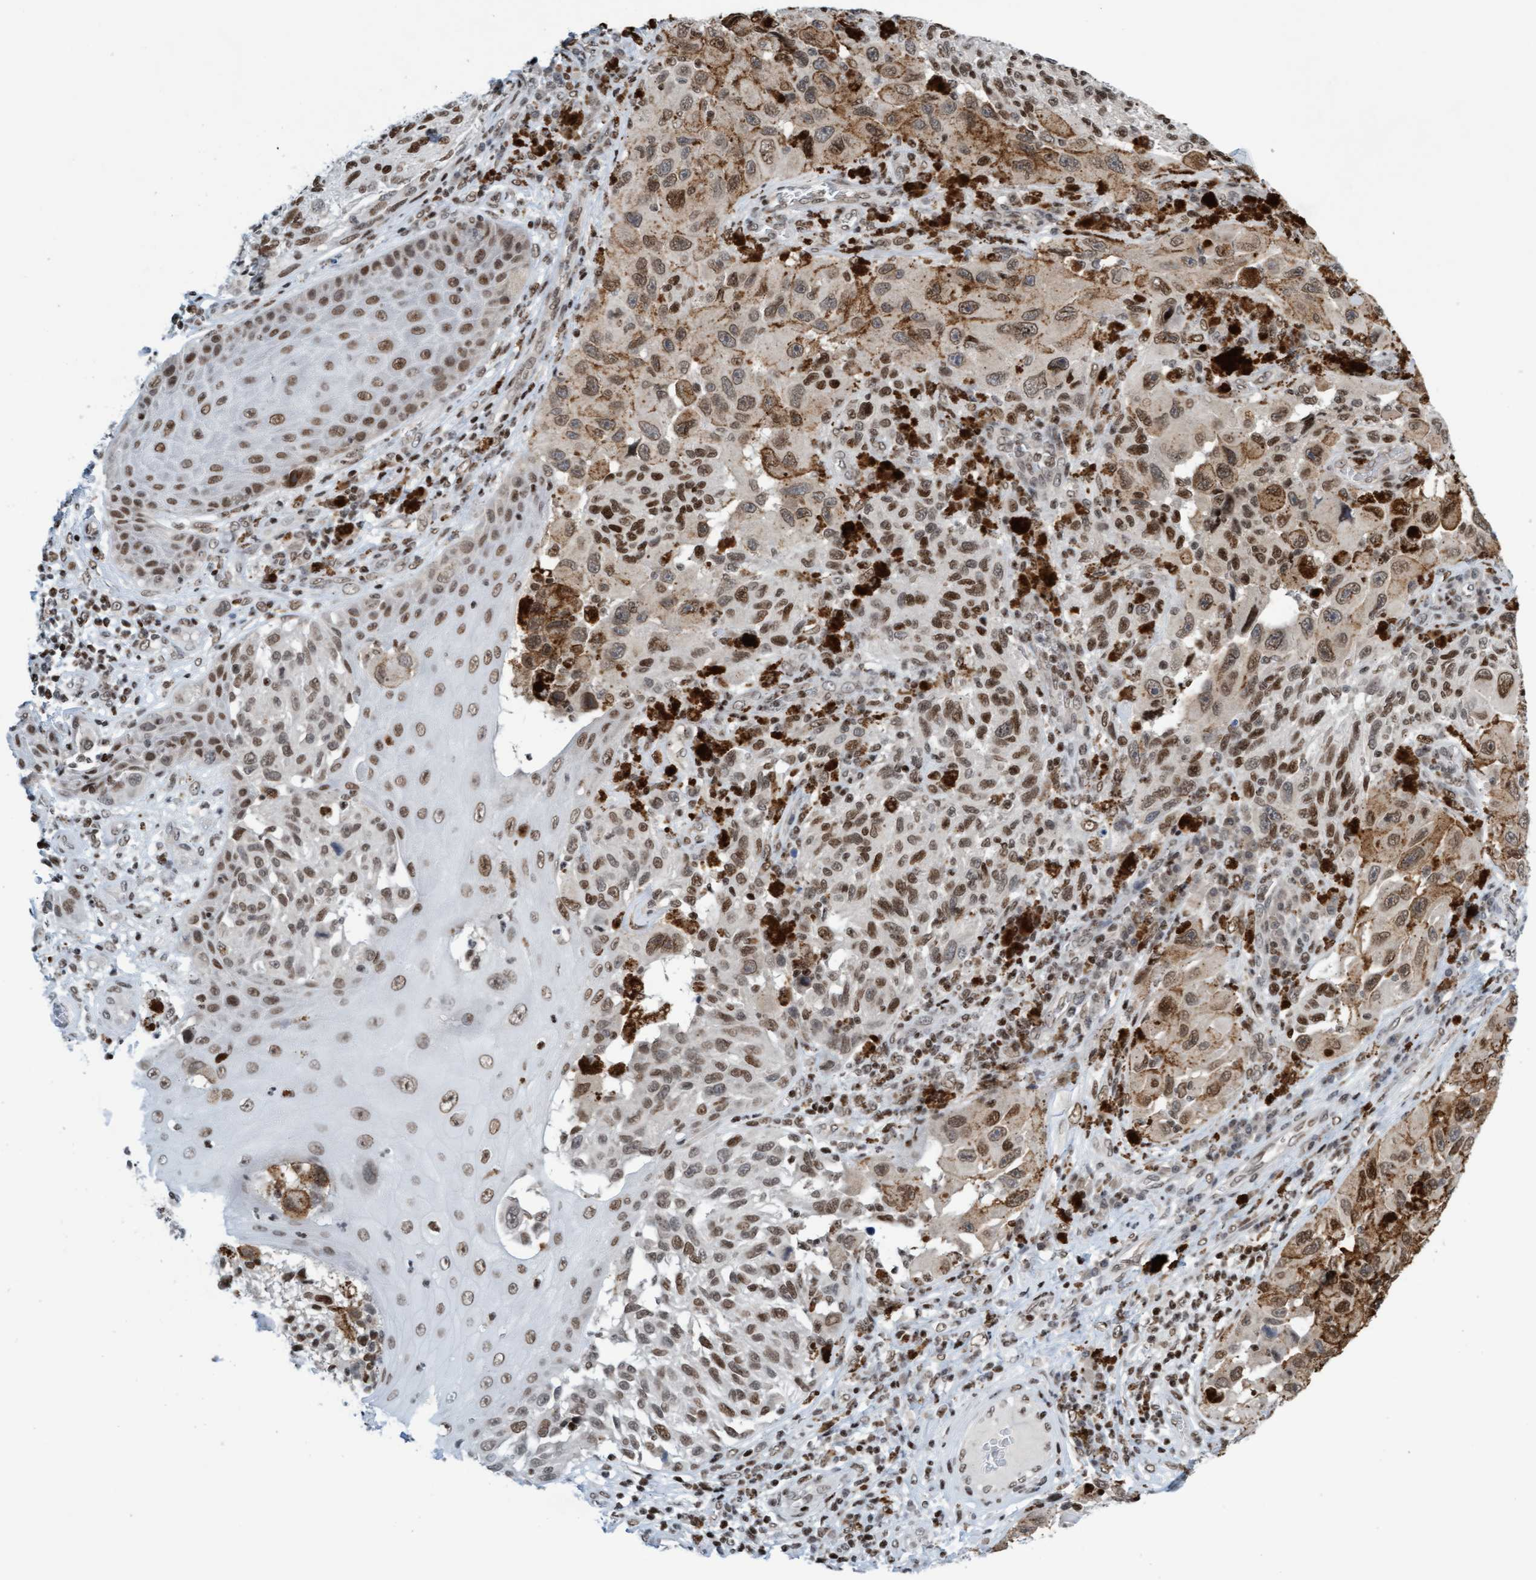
{"staining": {"intensity": "weak", "quantity": ">75%", "location": "nuclear"}, "tissue": "melanoma", "cell_type": "Tumor cells", "image_type": "cancer", "snomed": [{"axis": "morphology", "description": "Malignant melanoma, NOS"}, {"axis": "topography", "description": "Skin"}], "caption": "The immunohistochemical stain labels weak nuclear positivity in tumor cells of melanoma tissue. The protein is stained brown, and the nuclei are stained in blue (DAB (3,3'-diaminobenzidine) IHC with brightfield microscopy, high magnification).", "gene": "GLRX2", "patient": {"sex": "female", "age": 73}}